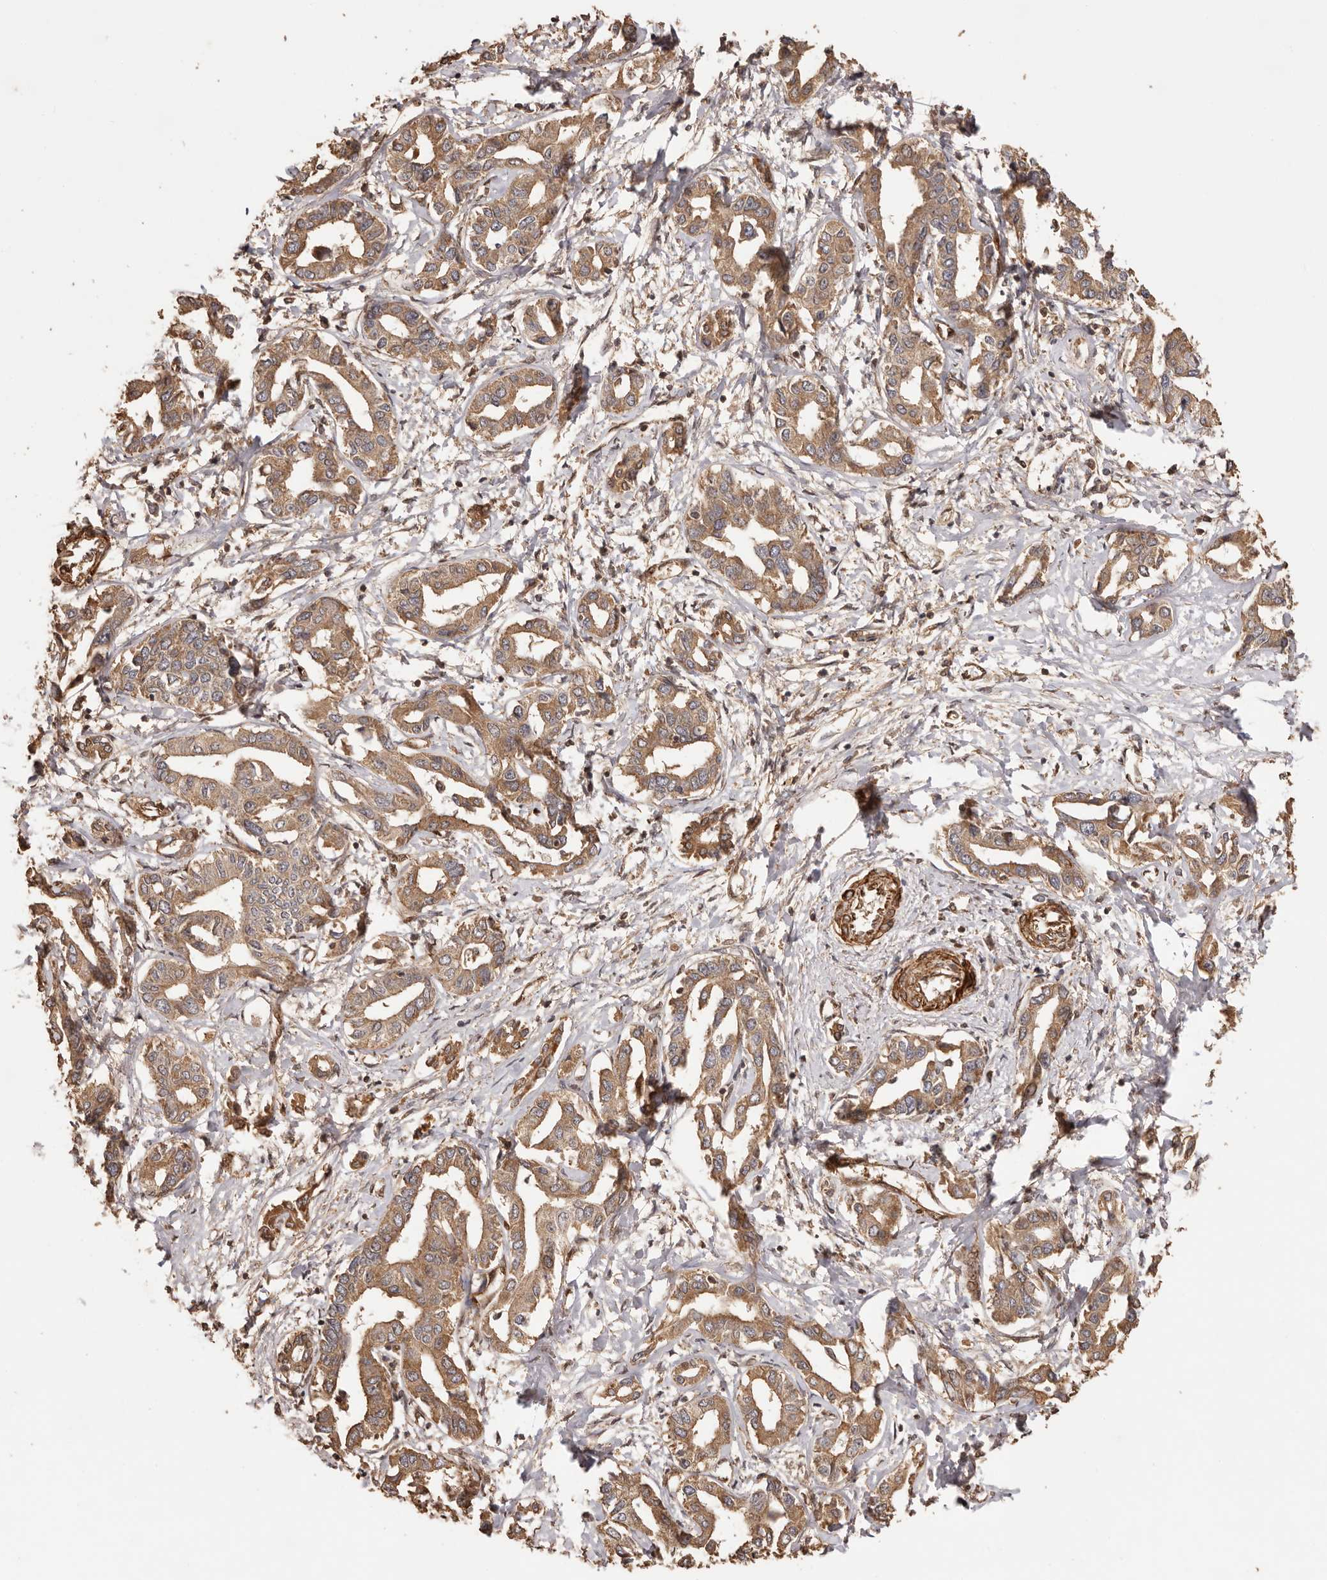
{"staining": {"intensity": "moderate", "quantity": ">75%", "location": "cytoplasmic/membranous"}, "tissue": "liver cancer", "cell_type": "Tumor cells", "image_type": "cancer", "snomed": [{"axis": "morphology", "description": "Cholangiocarcinoma"}, {"axis": "topography", "description": "Liver"}], "caption": "Protein analysis of liver cancer (cholangiocarcinoma) tissue demonstrates moderate cytoplasmic/membranous expression in about >75% of tumor cells.", "gene": "UBR2", "patient": {"sex": "male", "age": 59}}